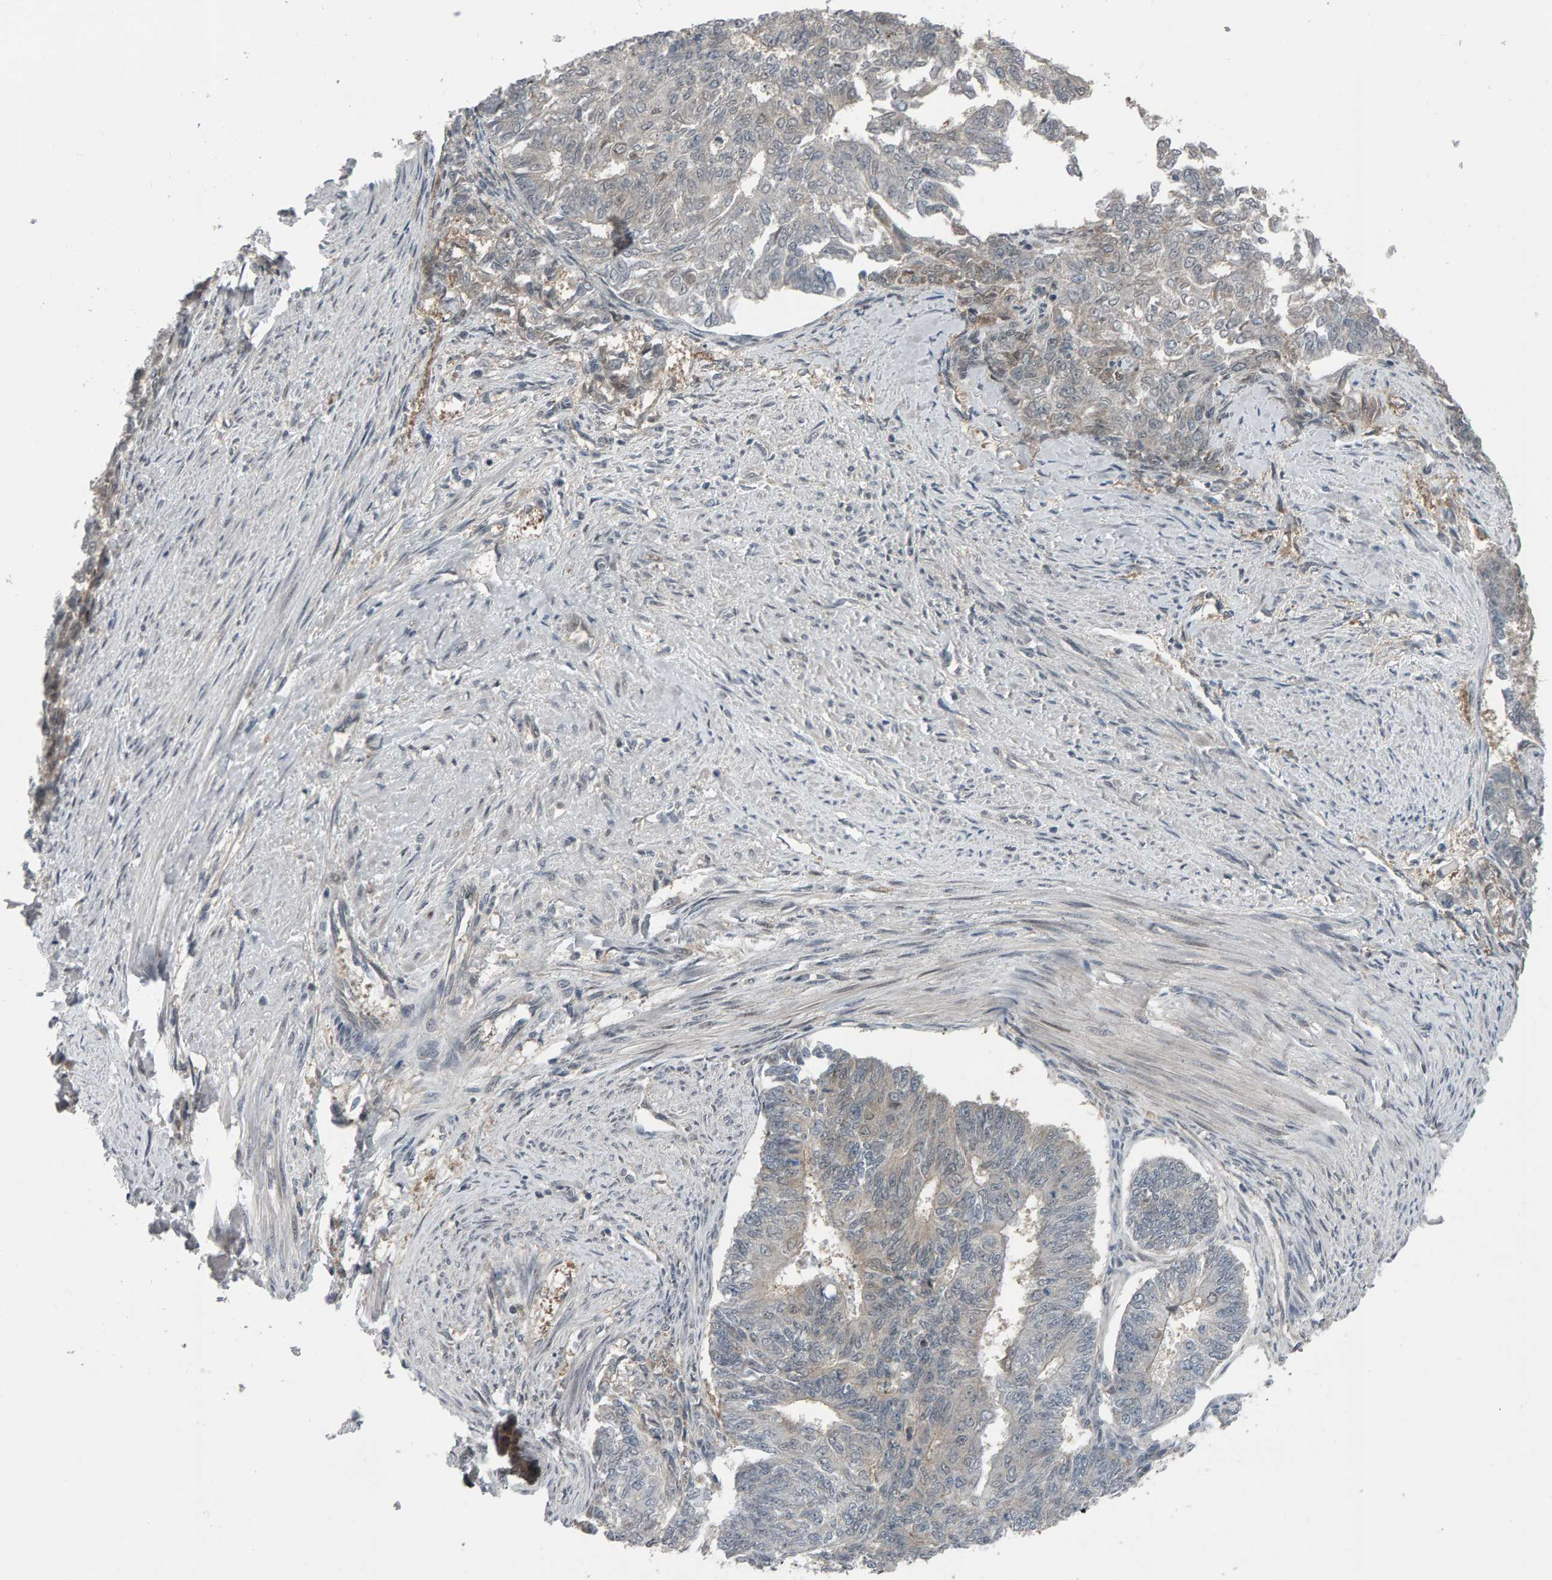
{"staining": {"intensity": "negative", "quantity": "none", "location": "none"}, "tissue": "endometrial cancer", "cell_type": "Tumor cells", "image_type": "cancer", "snomed": [{"axis": "morphology", "description": "Adenocarcinoma, NOS"}, {"axis": "topography", "description": "Endometrium"}], "caption": "DAB immunohistochemical staining of endometrial cancer exhibits no significant staining in tumor cells.", "gene": "COASY", "patient": {"sex": "female", "age": 32}}